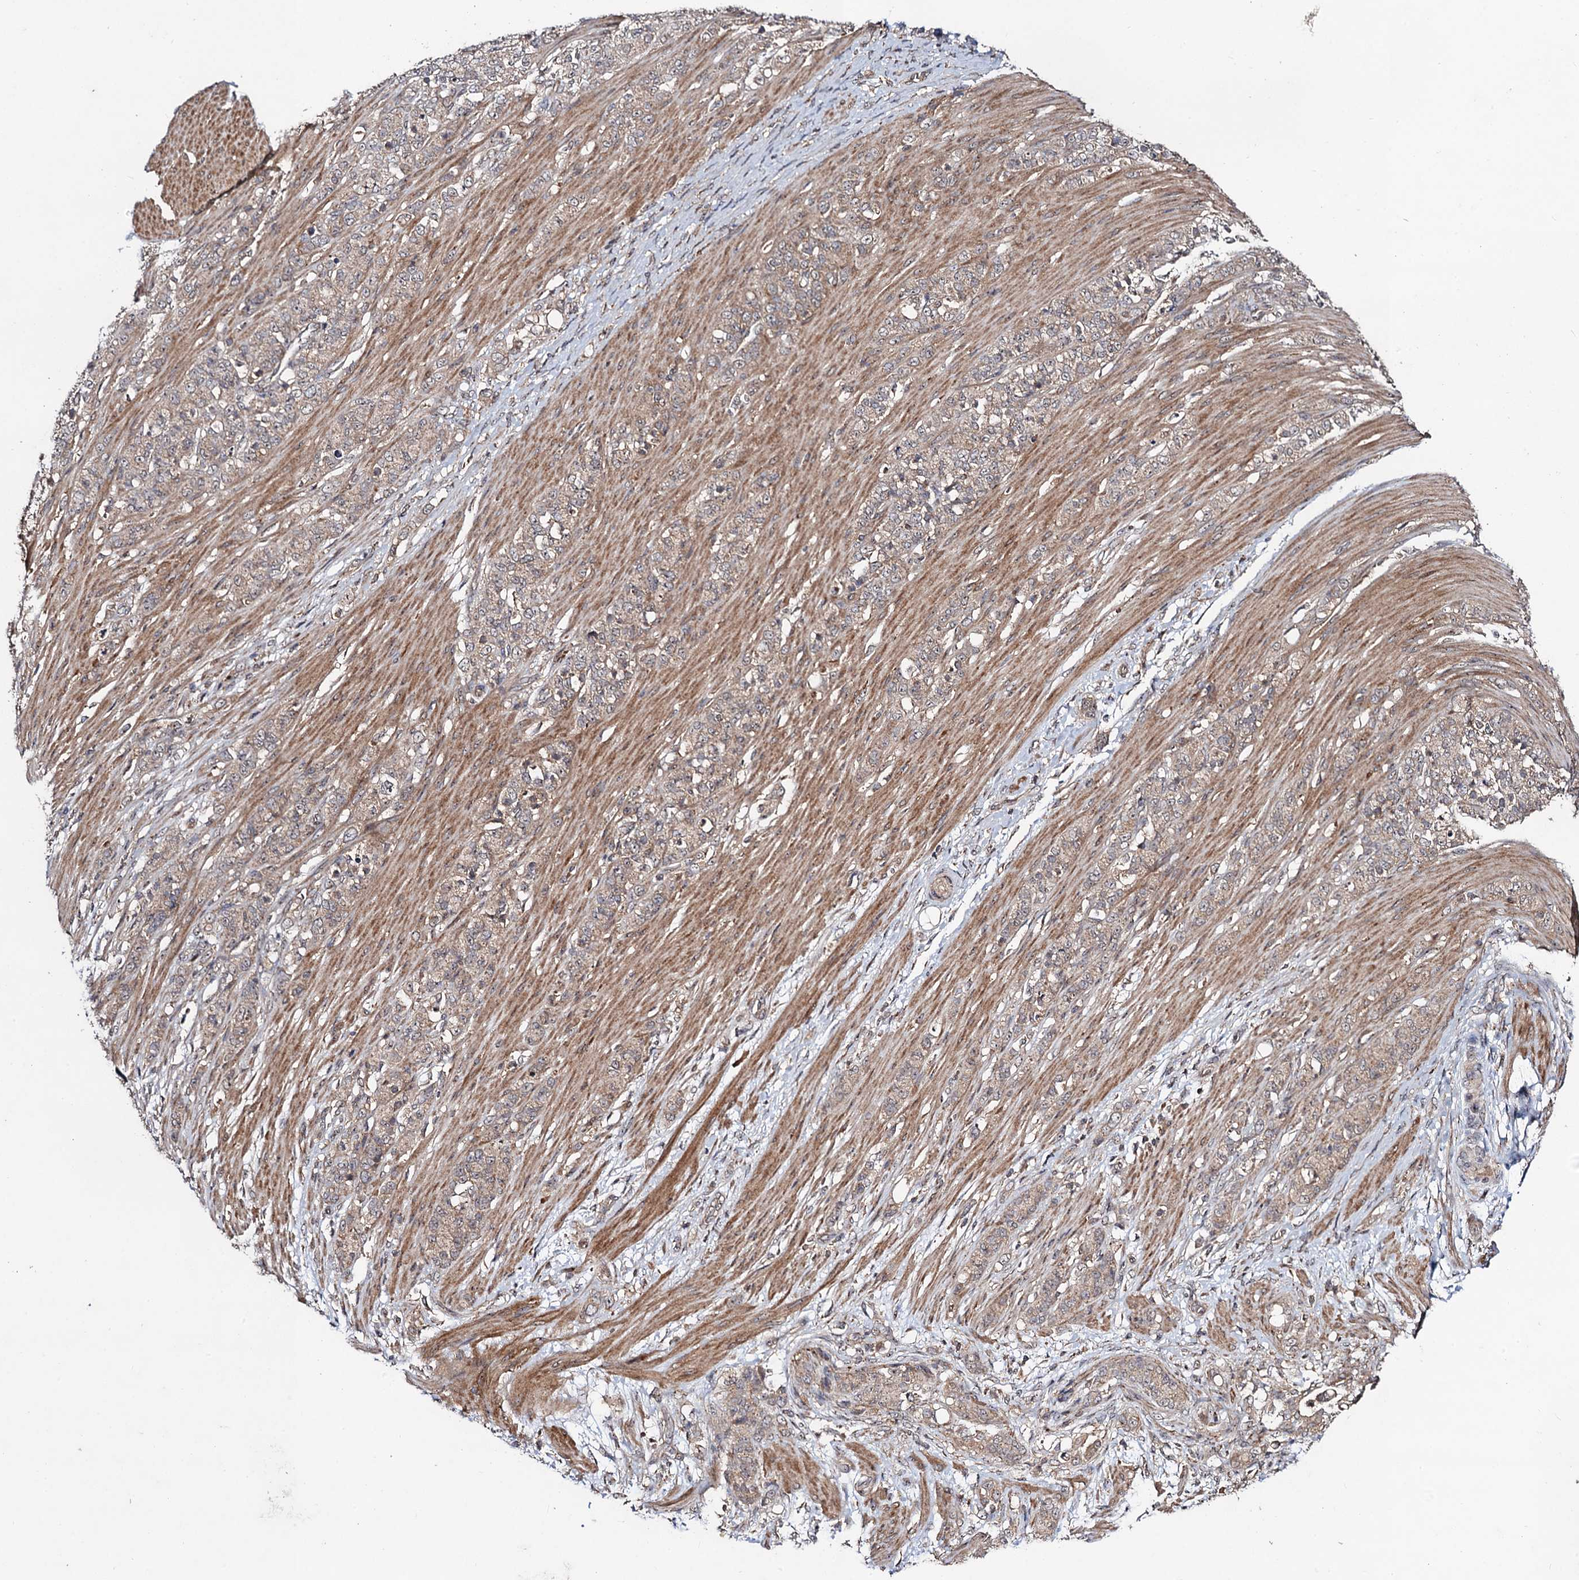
{"staining": {"intensity": "weak", "quantity": ">75%", "location": "cytoplasmic/membranous"}, "tissue": "stomach cancer", "cell_type": "Tumor cells", "image_type": "cancer", "snomed": [{"axis": "morphology", "description": "Adenocarcinoma, NOS"}, {"axis": "topography", "description": "Stomach"}], "caption": "Protein expression analysis of stomach adenocarcinoma demonstrates weak cytoplasmic/membranous staining in approximately >75% of tumor cells.", "gene": "KXD1", "patient": {"sex": "female", "age": 79}}